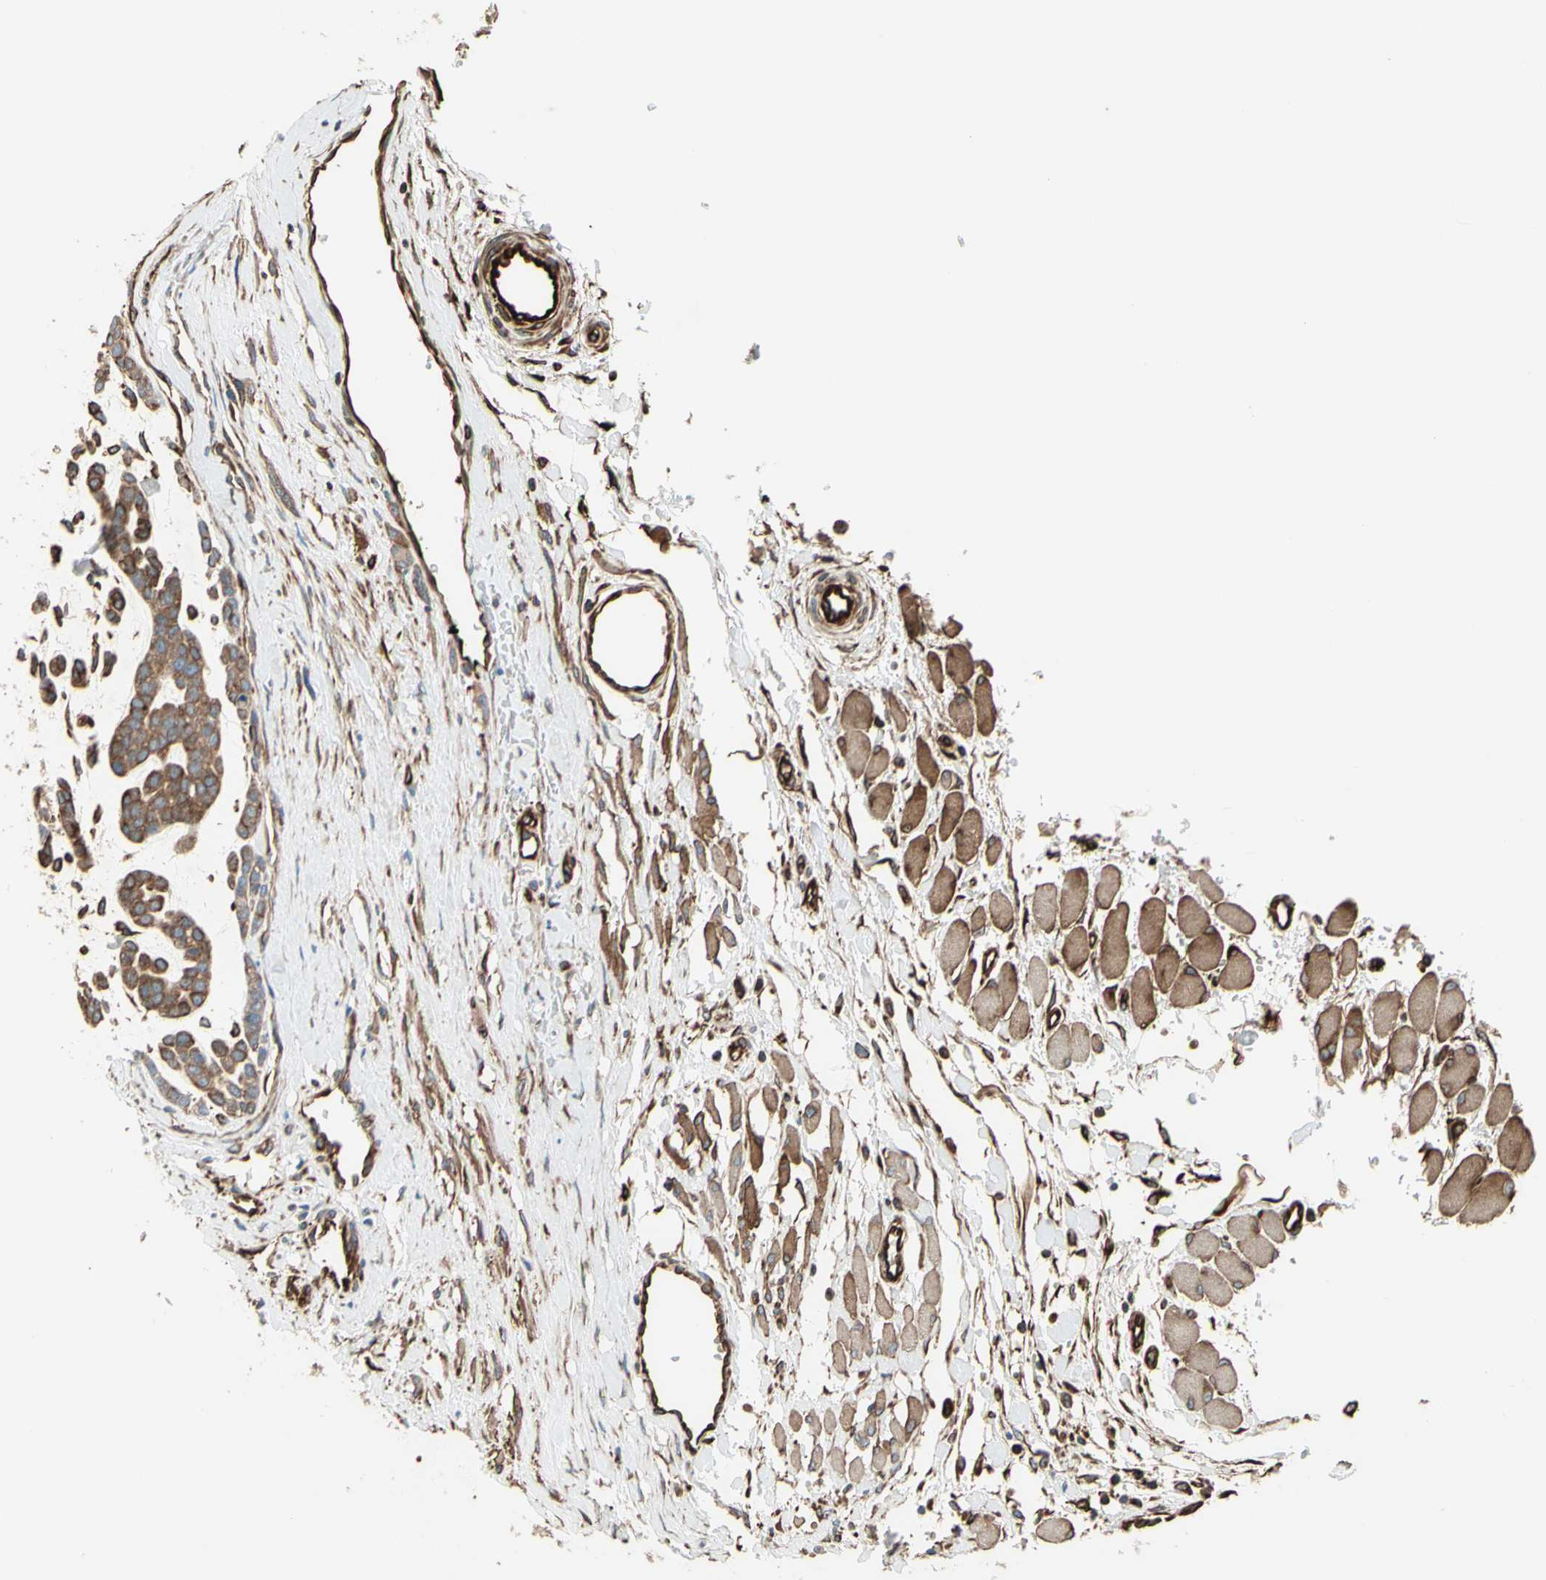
{"staining": {"intensity": "moderate", "quantity": ">75%", "location": "cytoplasmic/membranous"}, "tissue": "head and neck cancer", "cell_type": "Tumor cells", "image_type": "cancer", "snomed": [{"axis": "morphology", "description": "Adenocarcinoma, NOS"}, {"axis": "morphology", "description": "Adenoma, NOS"}, {"axis": "topography", "description": "Head-Neck"}], "caption": "Immunohistochemistry (IHC) photomicrograph of head and neck cancer stained for a protein (brown), which exhibits medium levels of moderate cytoplasmic/membranous positivity in approximately >75% of tumor cells.", "gene": "TRAF2", "patient": {"sex": "female", "age": 55}}